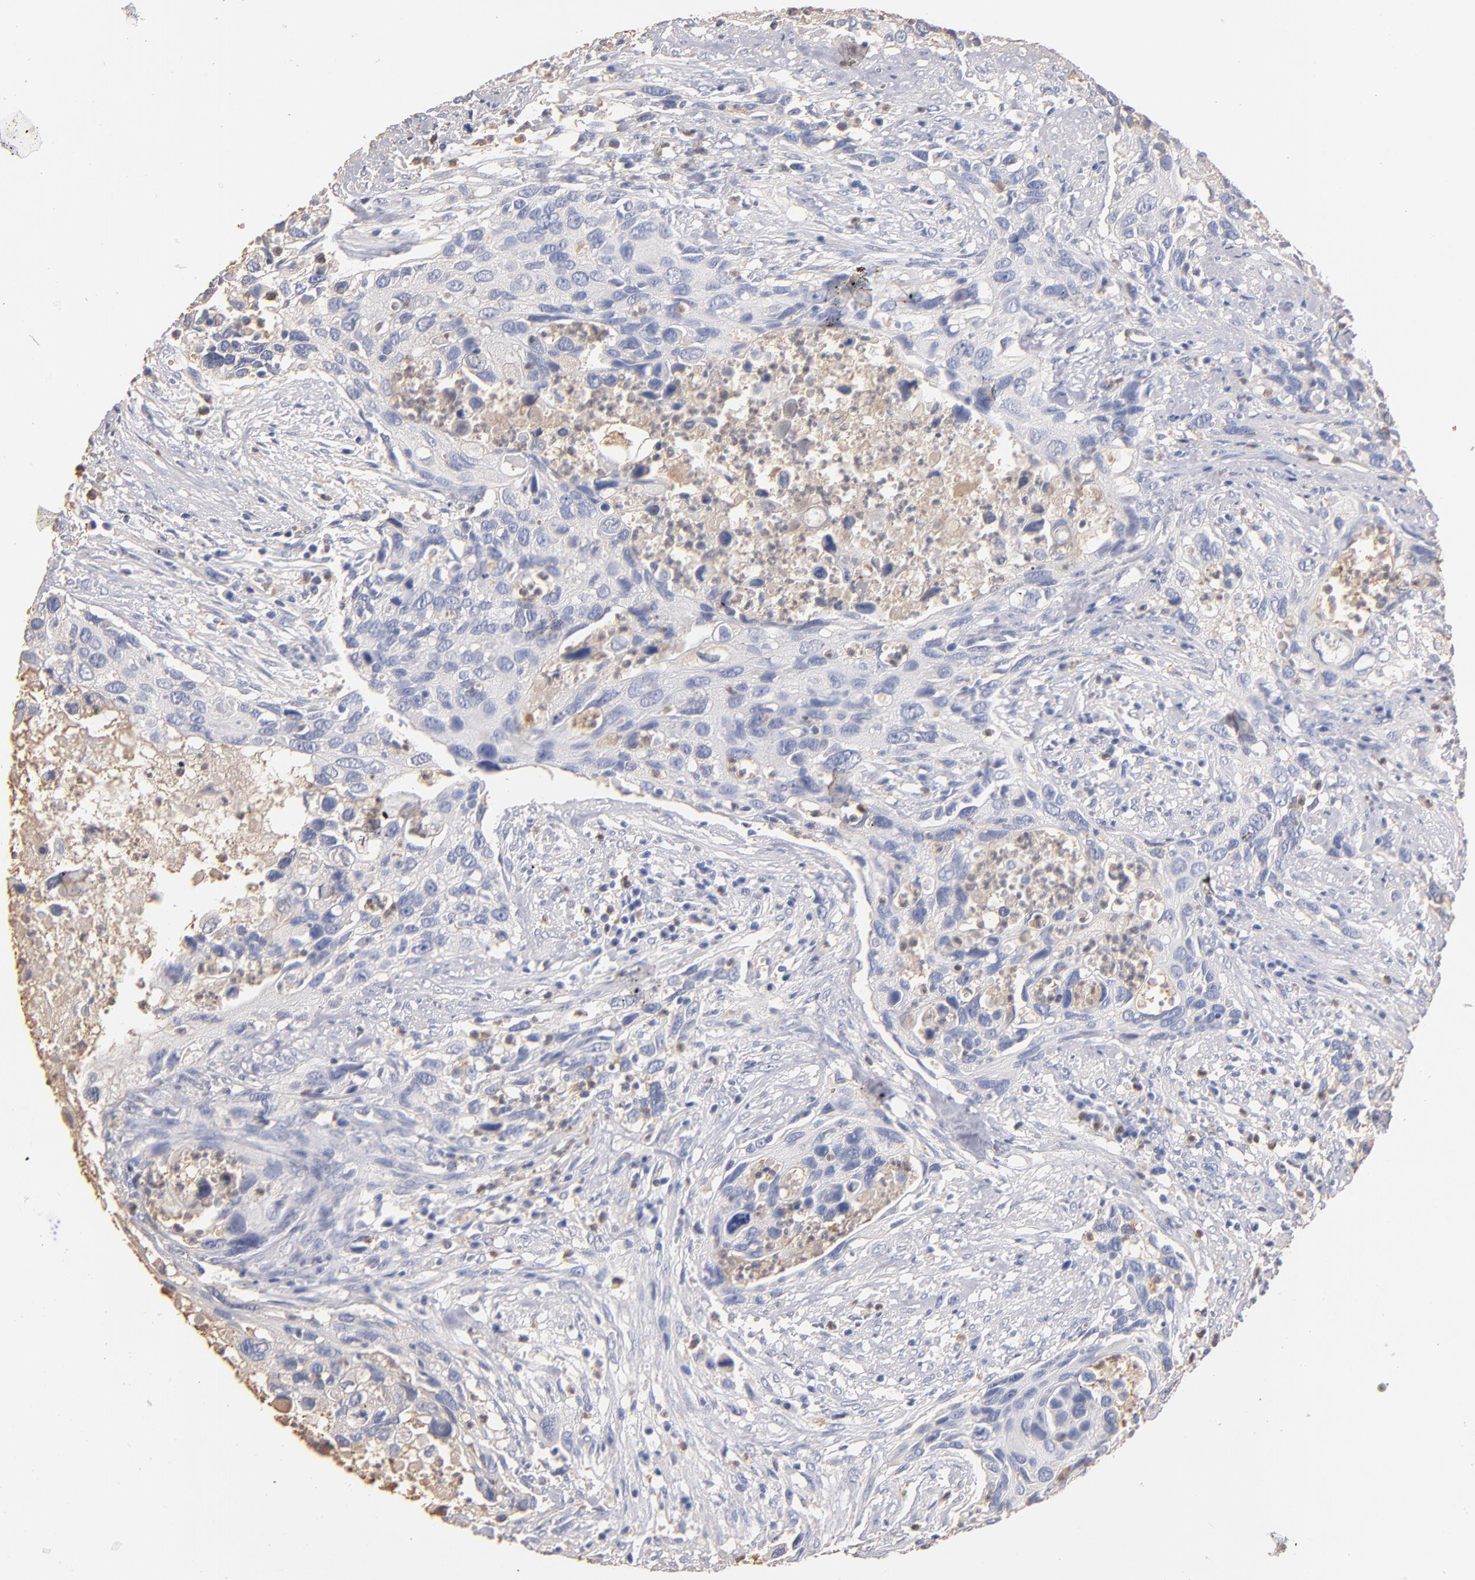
{"staining": {"intensity": "negative", "quantity": "none", "location": "none"}, "tissue": "urothelial cancer", "cell_type": "Tumor cells", "image_type": "cancer", "snomed": [{"axis": "morphology", "description": "Urothelial carcinoma, High grade"}, {"axis": "topography", "description": "Urinary bladder"}], "caption": "Immunohistochemical staining of human urothelial cancer exhibits no significant positivity in tumor cells.", "gene": "RO60", "patient": {"sex": "male", "age": 71}}